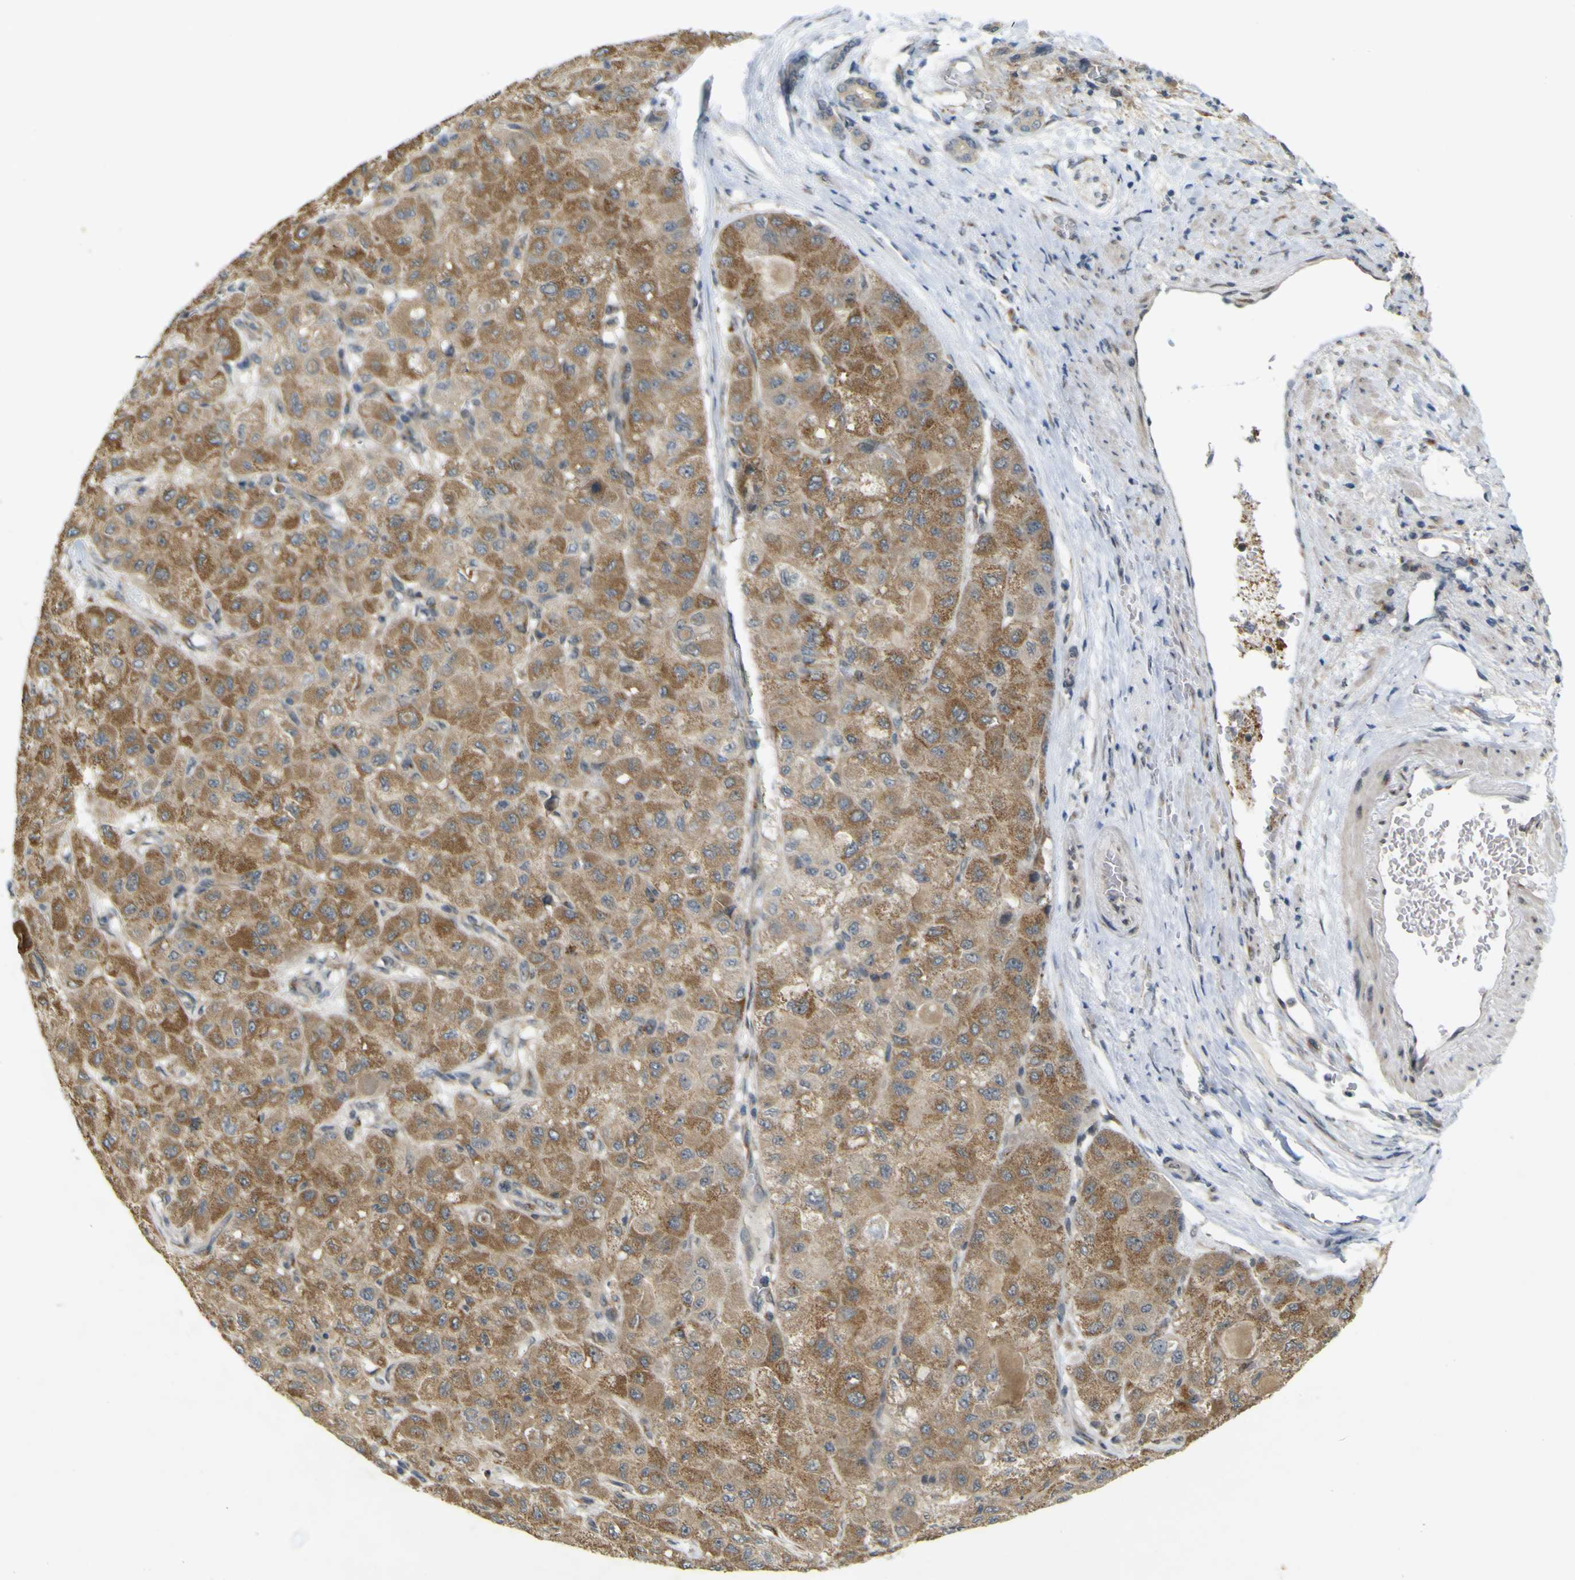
{"staining": {"intensity": "moderate", "quantity": ">75%", "location": "cytoplasmic/membranous"}, "tissue": "liver cancer", "cell_type": "Tumor cells", "image_type": "cancer", "snomed": [{"axis": "morphology", "description": "Carcinoma, Hepatocellular, NOS"}, {"axis": "topography", "description": "Liver"}], "caption": "Immunohistochemical staining of human liver cancer exhibits medium levels of moderate cytoplasmic/membranous protein expression in approximately >75% of tumor cells.", "gene": "IGF2R", "patient": {"sex": "male", "age": 80}}